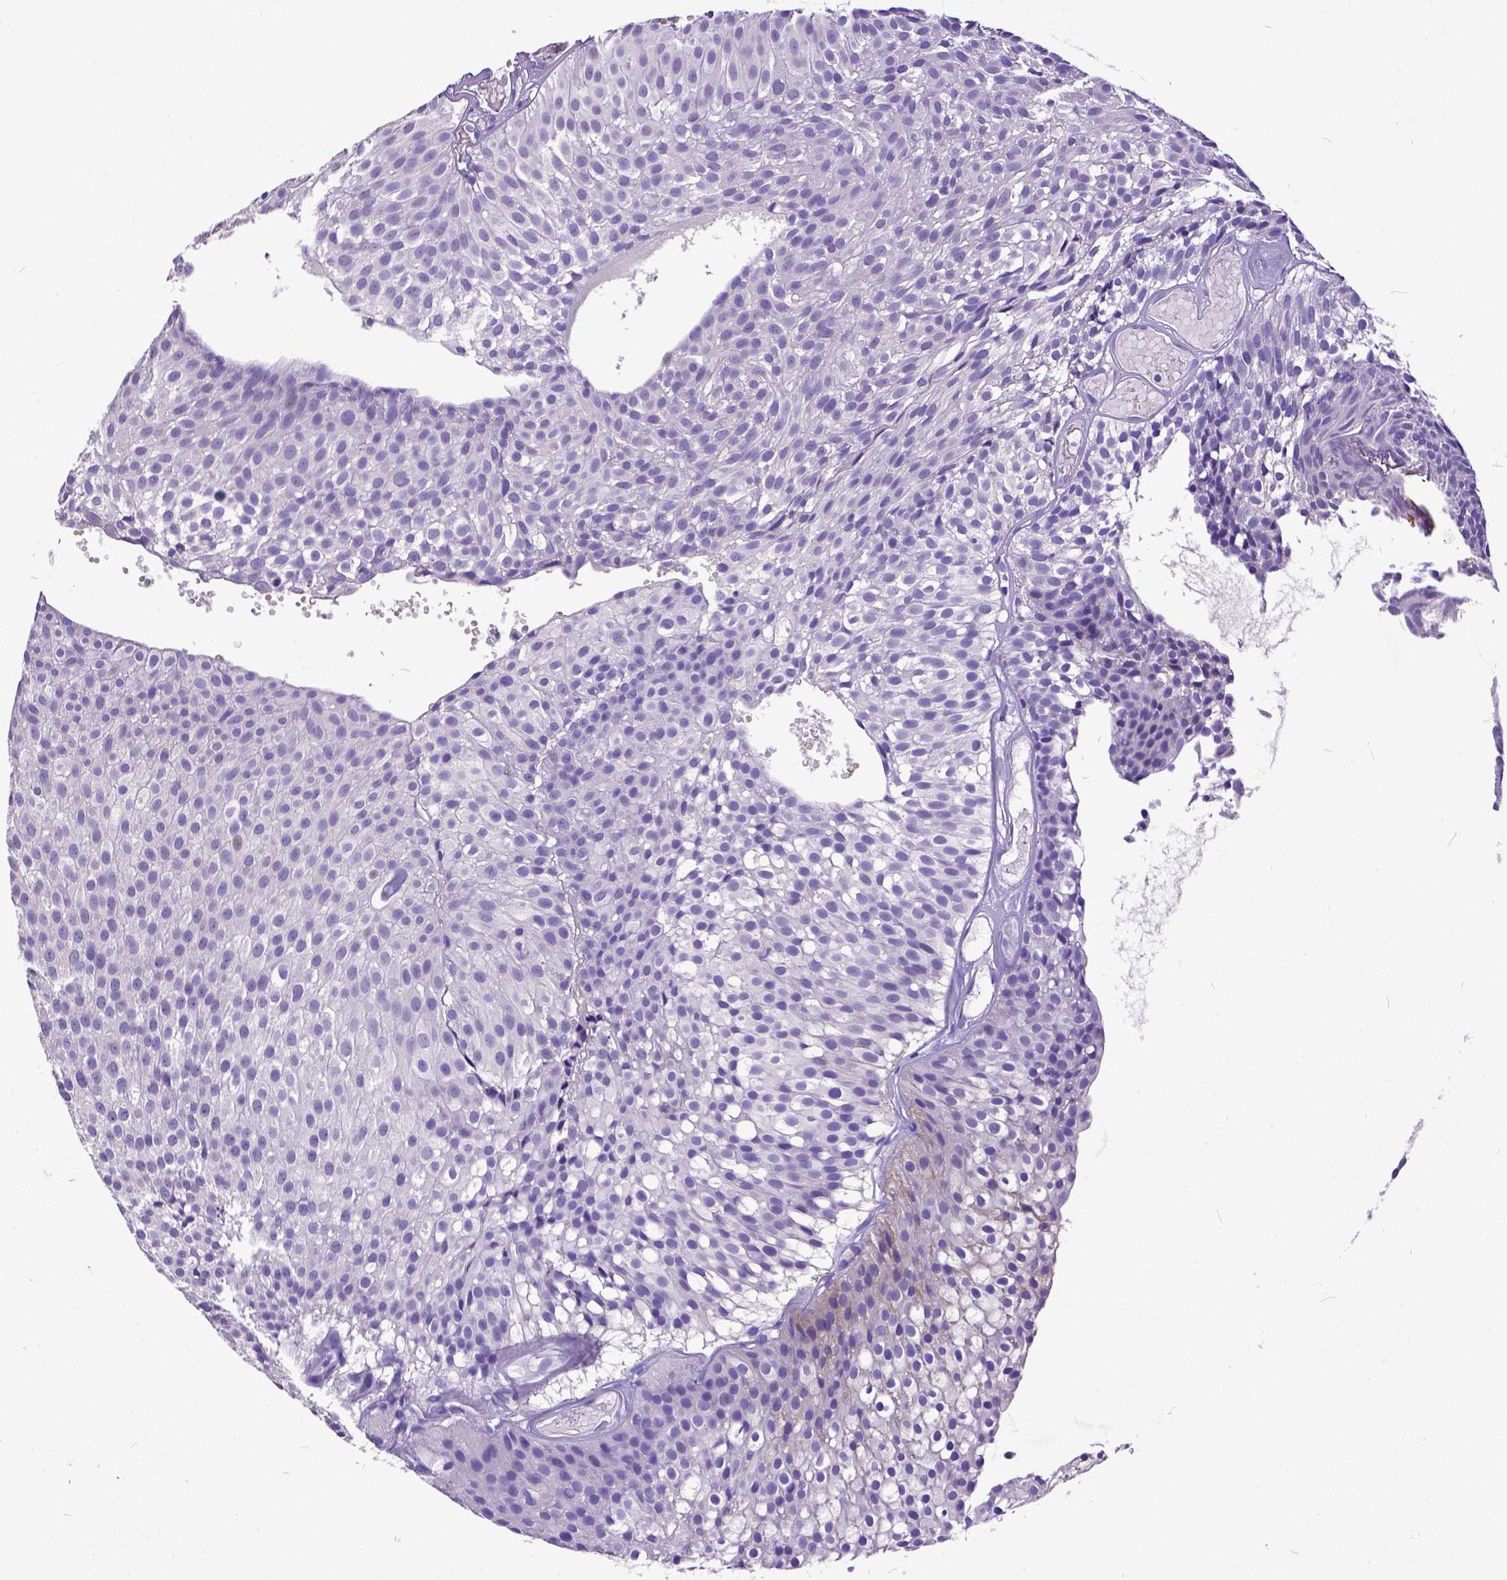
{"staining": {"intensity": "negative", "quantity": "none", "location": "none"}, "tissue": "urothelial cancer", "cell_type": "Tumor cells", "image_type": "cancer", "snomed": [{"axis": "morphology", "description": "Urothelial carcinoma, Low grade"}, {"axis": "topography", "description": "Urinary bladder"}], "caption": "Tumor cells show no significant protein positivity in low-grade urothelial carcinoma. (Immunohistochemistry, brightfield microscopy, high magnification).", "gene": "KIT", "patient": {"sex": "male", "age": 63}}